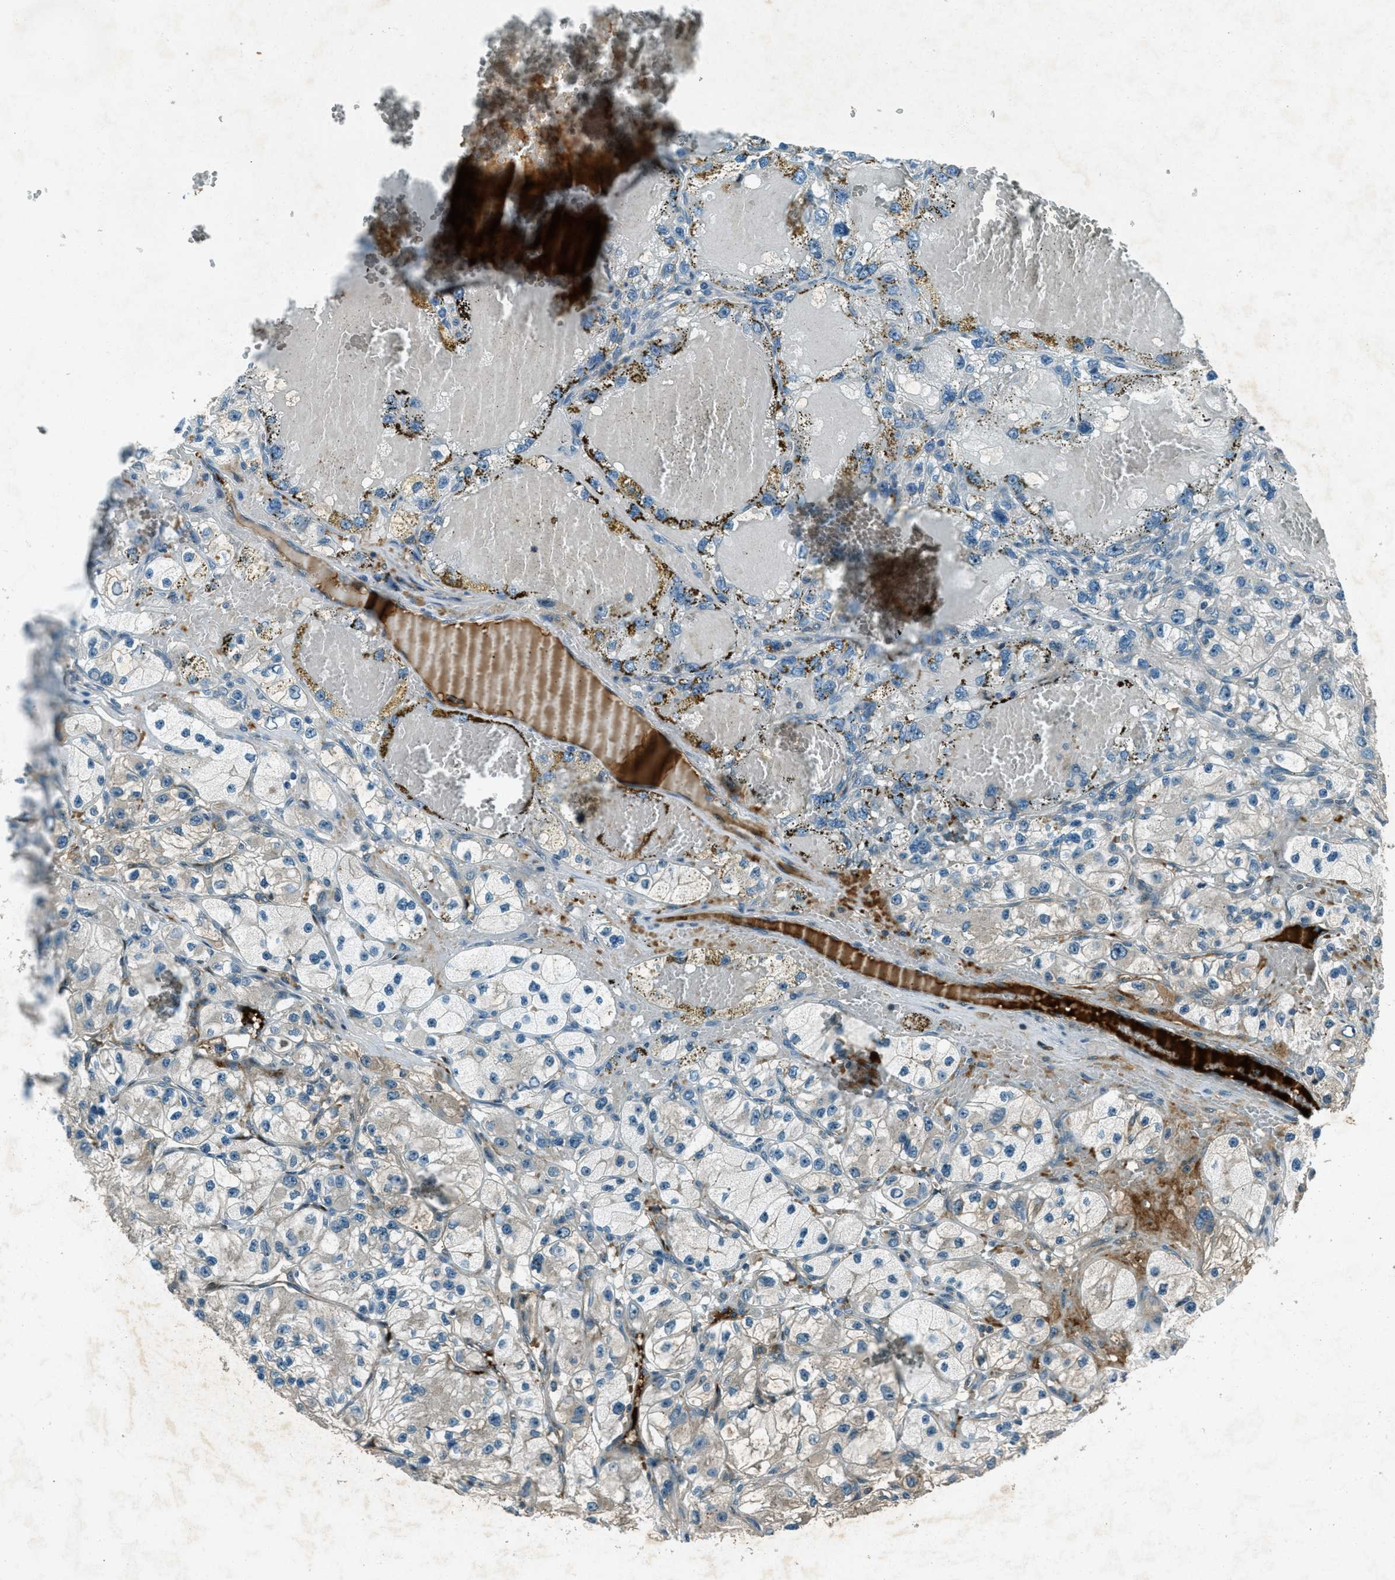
{"staining": {"intensity": "moderate", "quantity": "<25%", "location": "cytoplasmic/membranous"}, "tissue": "renal cancer", "cell_type": "Tumor cells", "image_type": "cancer", "snomed": [{"axis": "morphology", "description": "Adenocarcinoma, NOS"}, {"axis": "topography", "description": "Kidney"}], "caption": "Protein expression analysis of human renal adenocarcinoma reveals moderate cytoplasmic/membranous positivity in approximately <25% of tumor cells. Nuclei are stained in blue.", "gene": "STK11", "patient": {"sex": "female", "age": 57}}